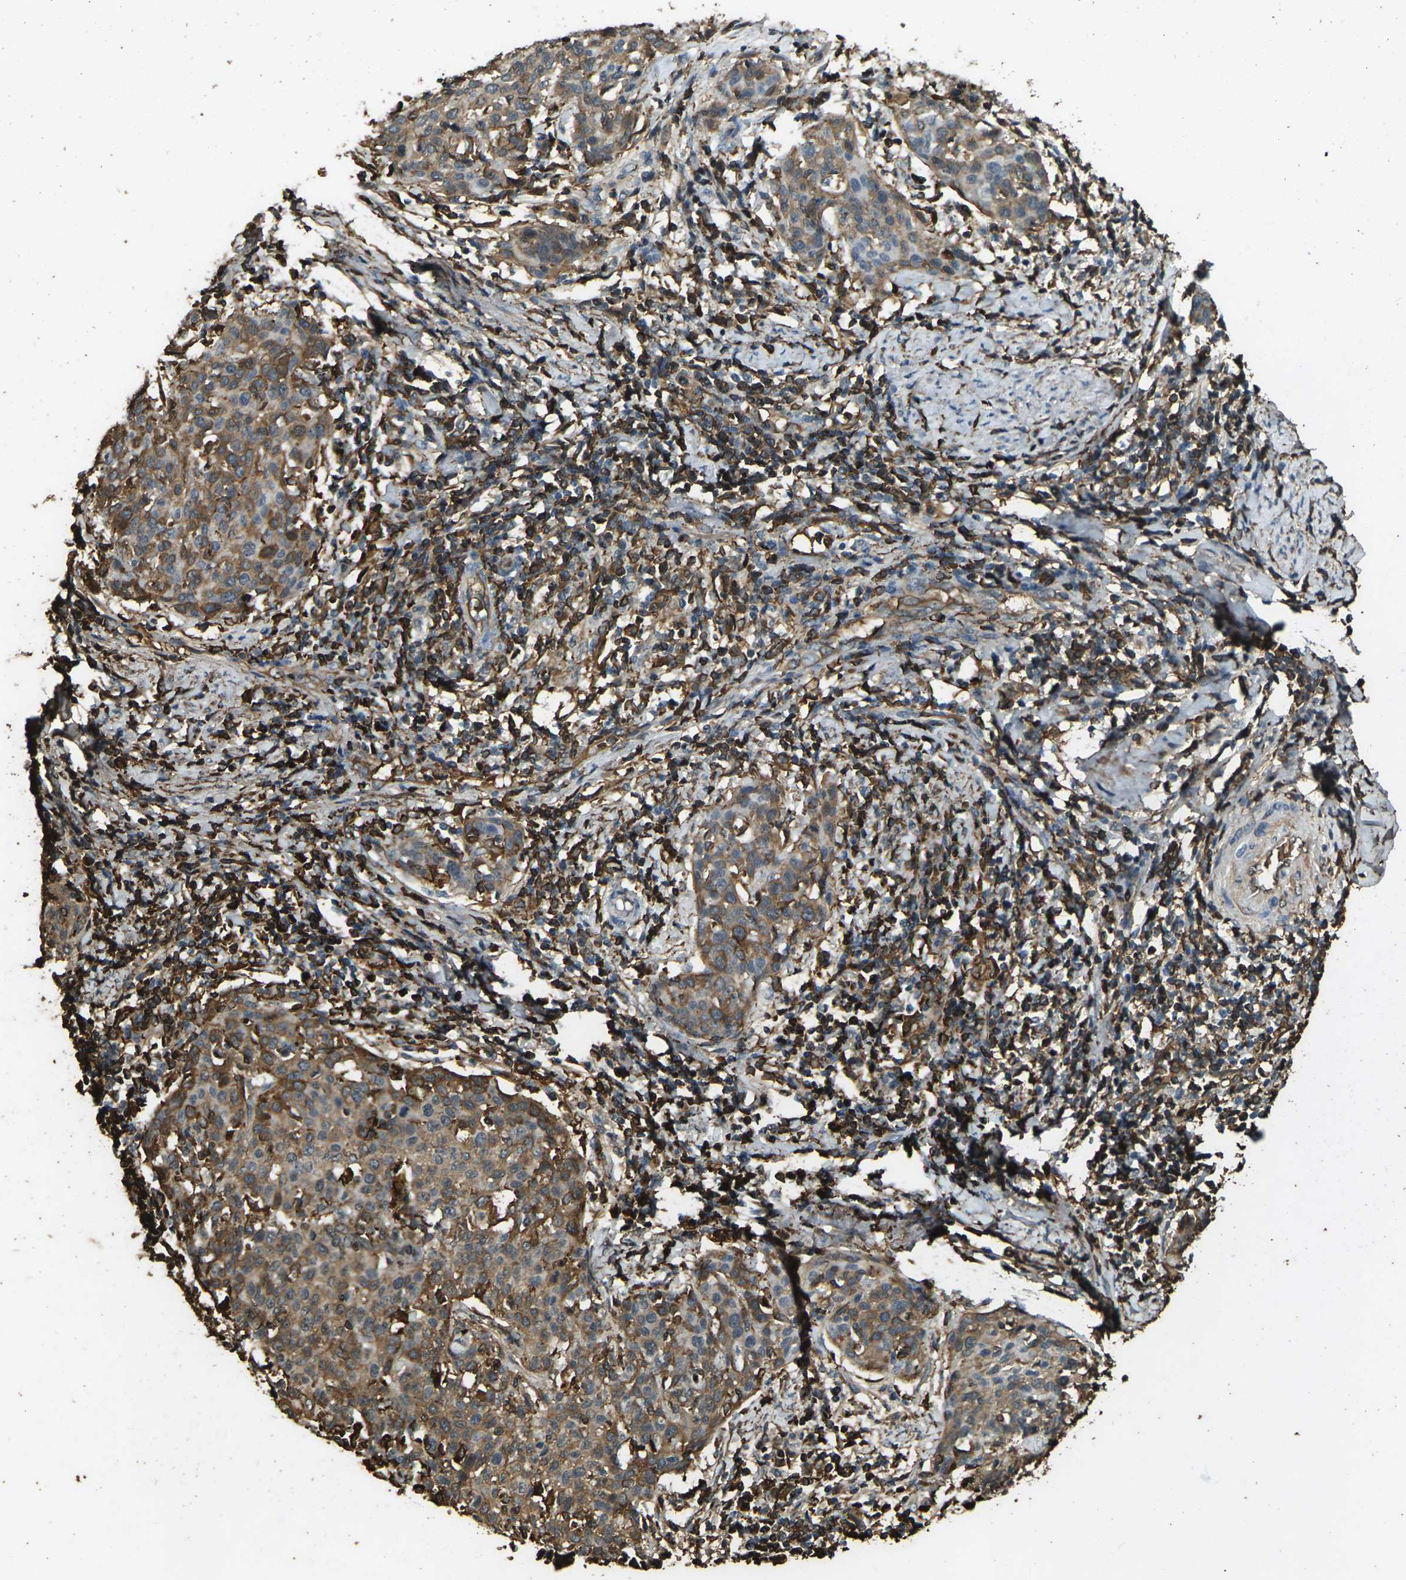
{"staining": {"intensity": "moderate", "quantity": ">75%", "location": "cytoplasmic/membranous"}, "tissue": "cervical cancer", "cell_type": "Tumor cells", "image_type": "cancer", "snomed": [{"axis": "morphology", "description": "Squamous cell carcinoma, NOS"}, {"axis": "topography", "description": "Cervix"}], "caption": "Tumor cells reveal medium levels of moderate cytoplasmic/membranous expression in approximately >75% of cells in cervical cancer.", "gene": "CYP1B1", "patient": {"sex": "female", "age": 38}}